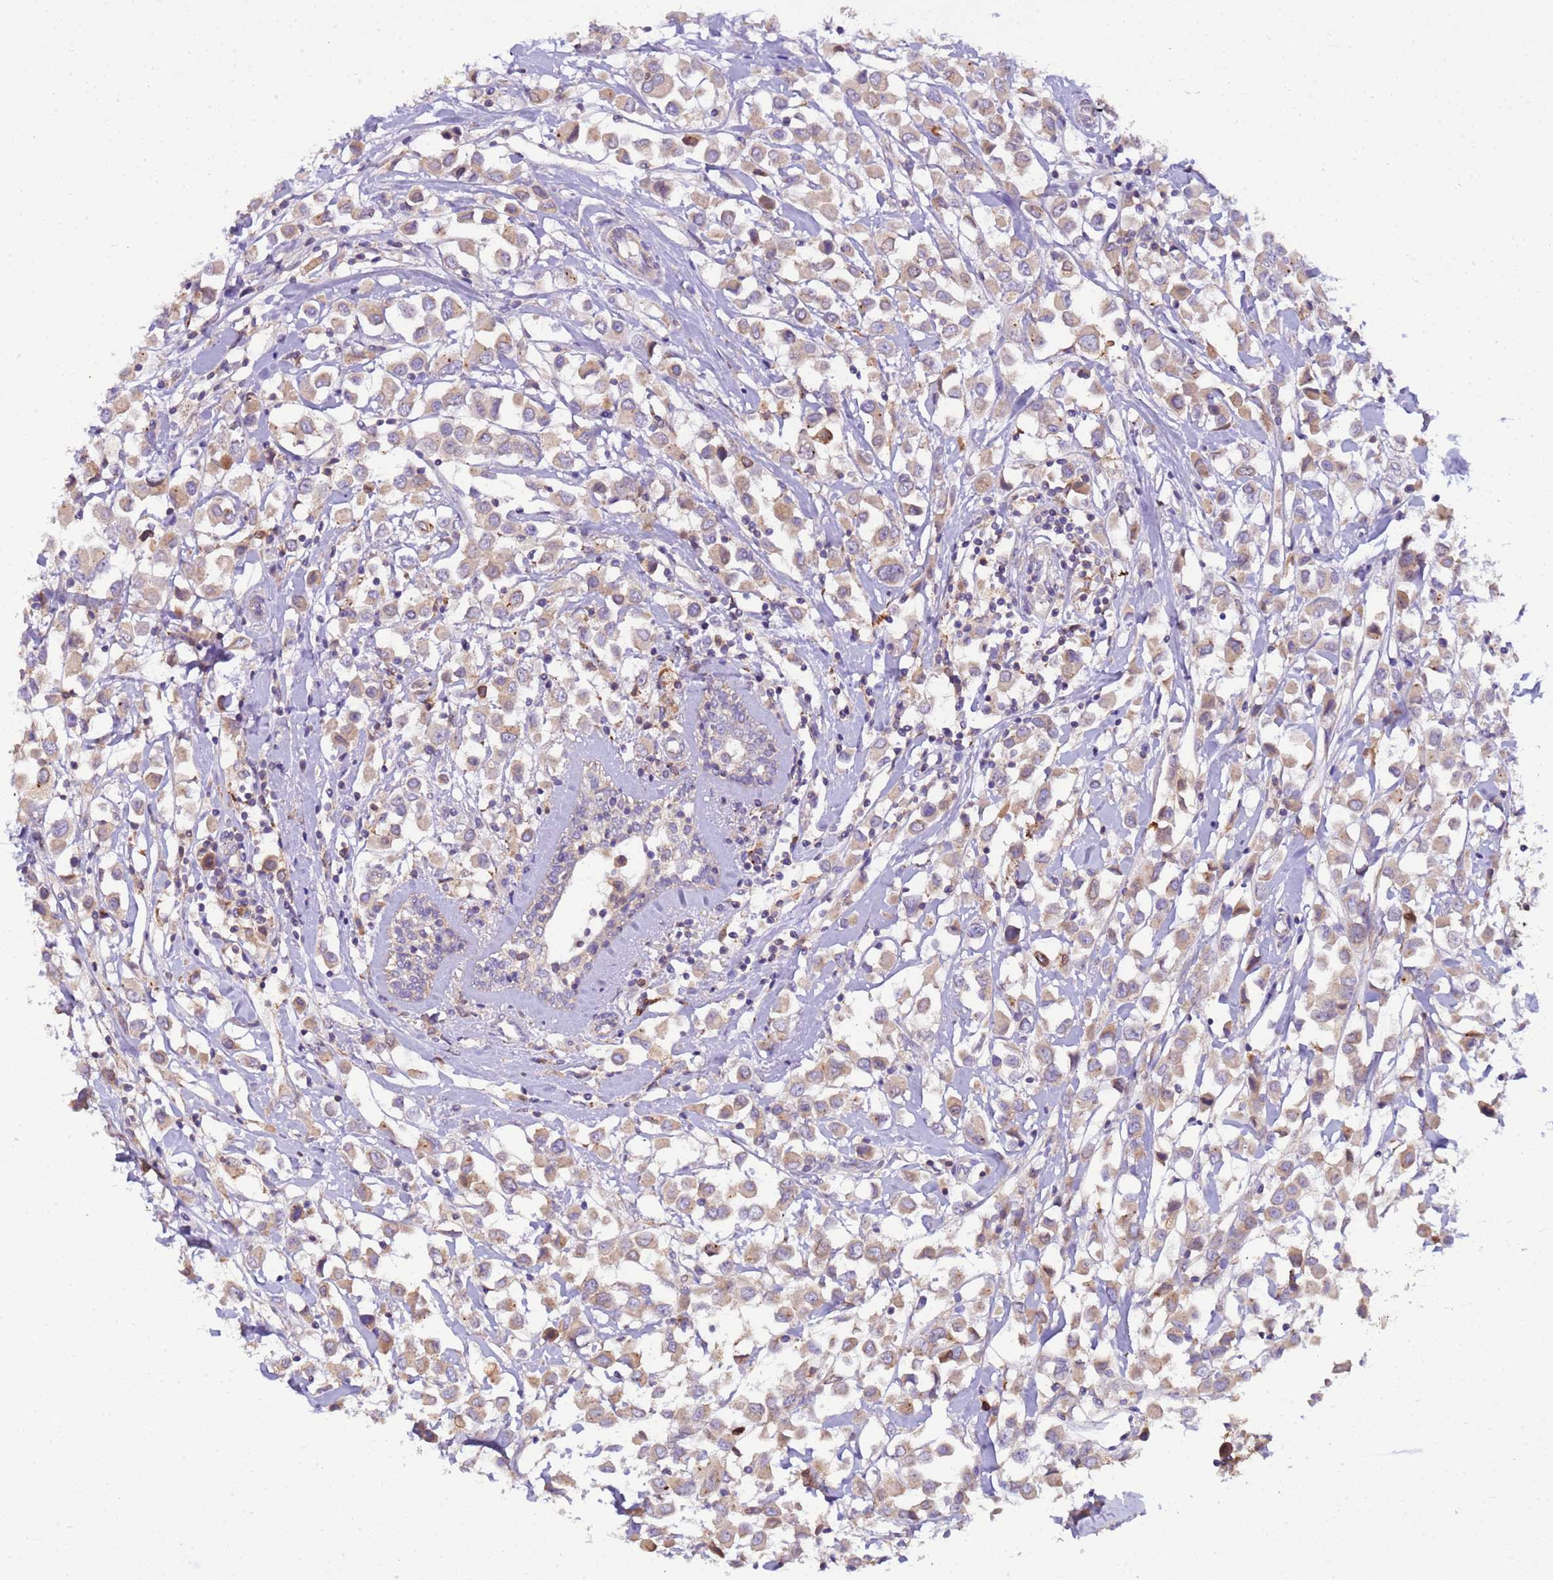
{"staining": {"intensity": "weak", "quantity": ">75%", "location": "cytoplasmic/membranous"}, "tissue": "breast cancer", "cell_type": "Tumor cells", "image_type": "cancer", "snomed": [{"axis": "morphology", "description": "Duct carcinoma"}, {"axis": "topography", "description": "Breast"}], "caption": "Human breast invasive ductal carcinoma stained with a protein marker exhibits weak staining in tumor cells.", "gene": "PLCXD3", "patient": {"sex": "female", "age": 61}}